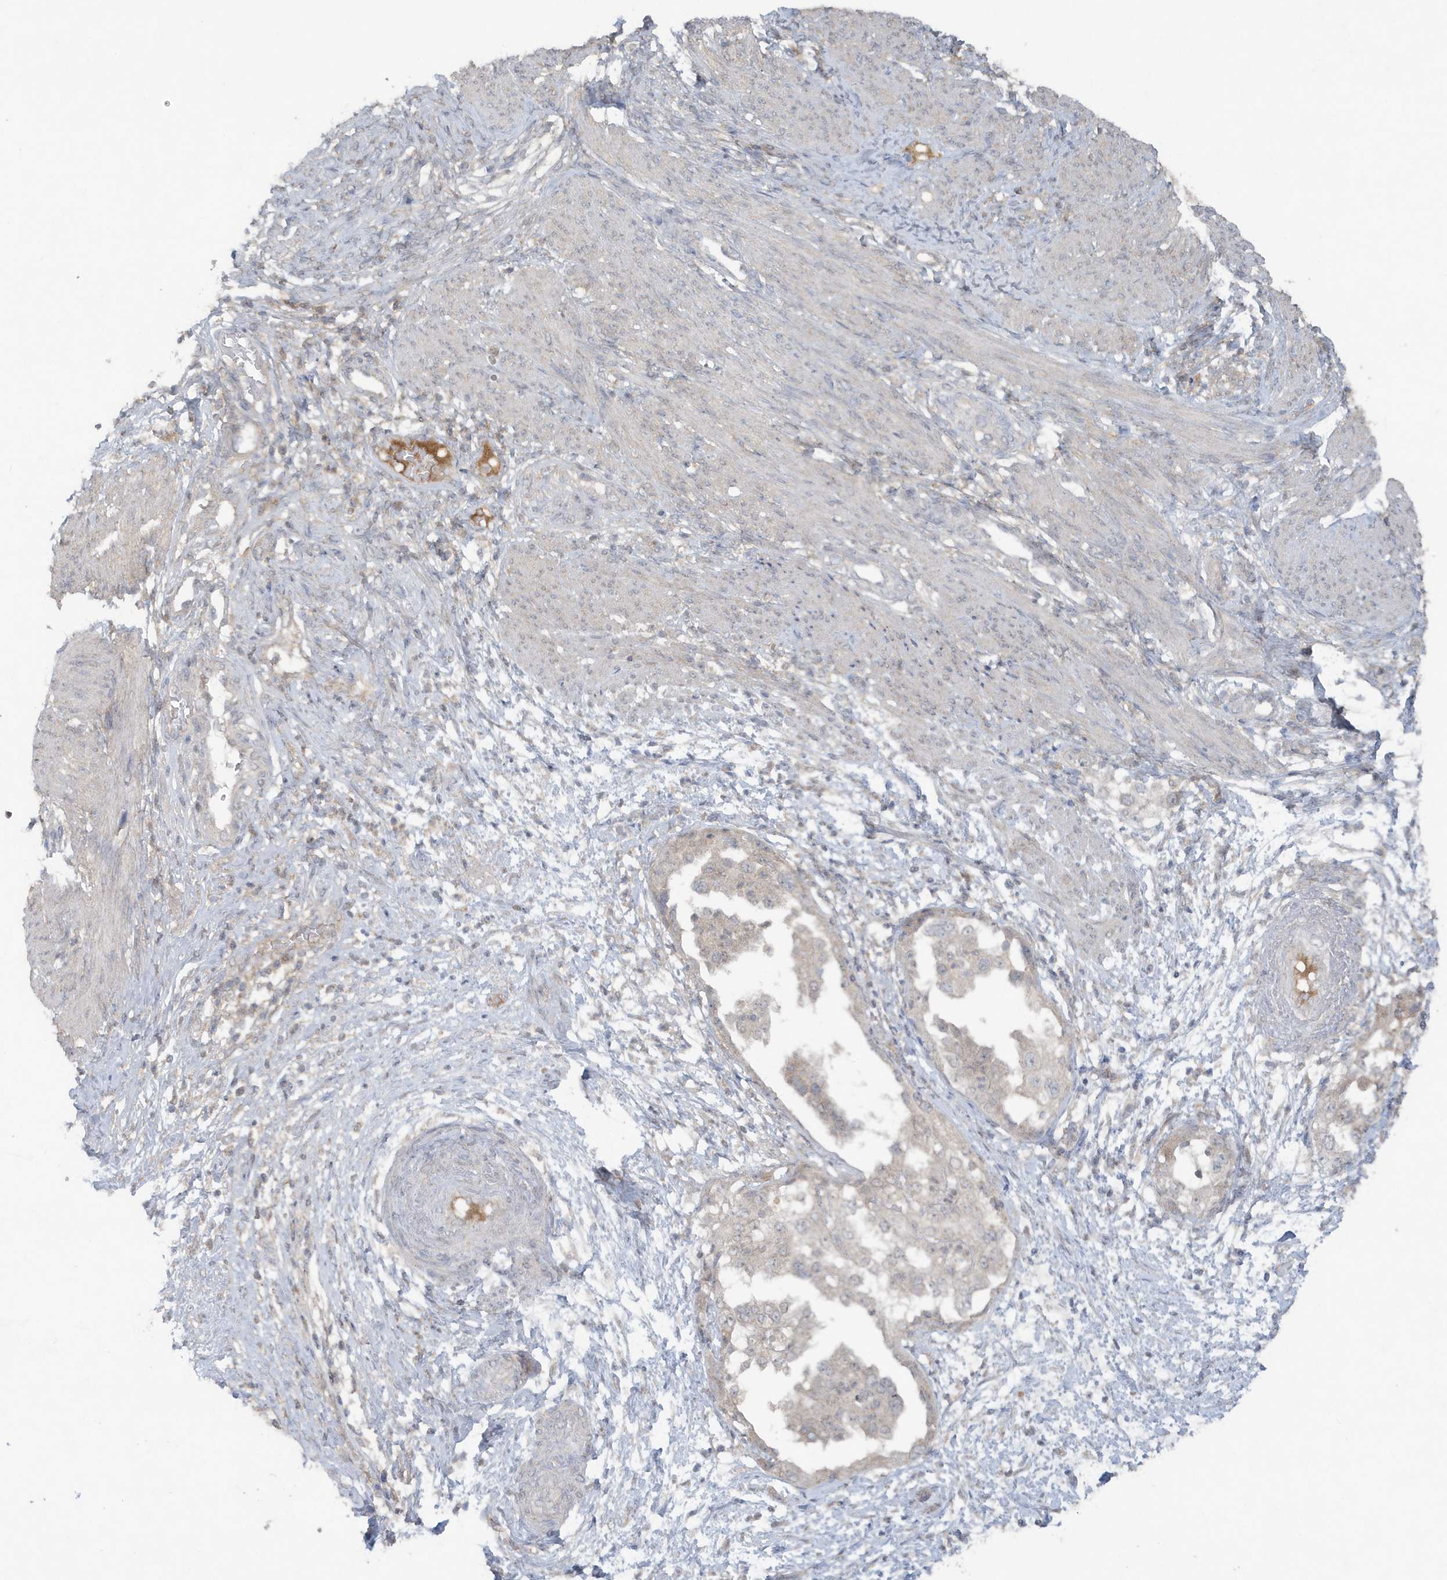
{"staining": {"intensity": "negative", "quantity": "none", "location": "none"}, "tissue": "endometrial cancer", "cell_type": "Tumor cells", "image_type": "cancer", "snomed": [{"axis": "morphology", "description": "Adenocarcinoma, NOS"}, {"axis": "topography", "description": "Endometrium"}], "caption": "Tumor cells show no significant positivity in endometrial cancer (adenocarcinoma). The staining is performed using DAB brown chromogen with nuclei counter-stained in using hematoxylin.", "gene": "C1RL", "patient": {"sex": "female", "age": 85}}